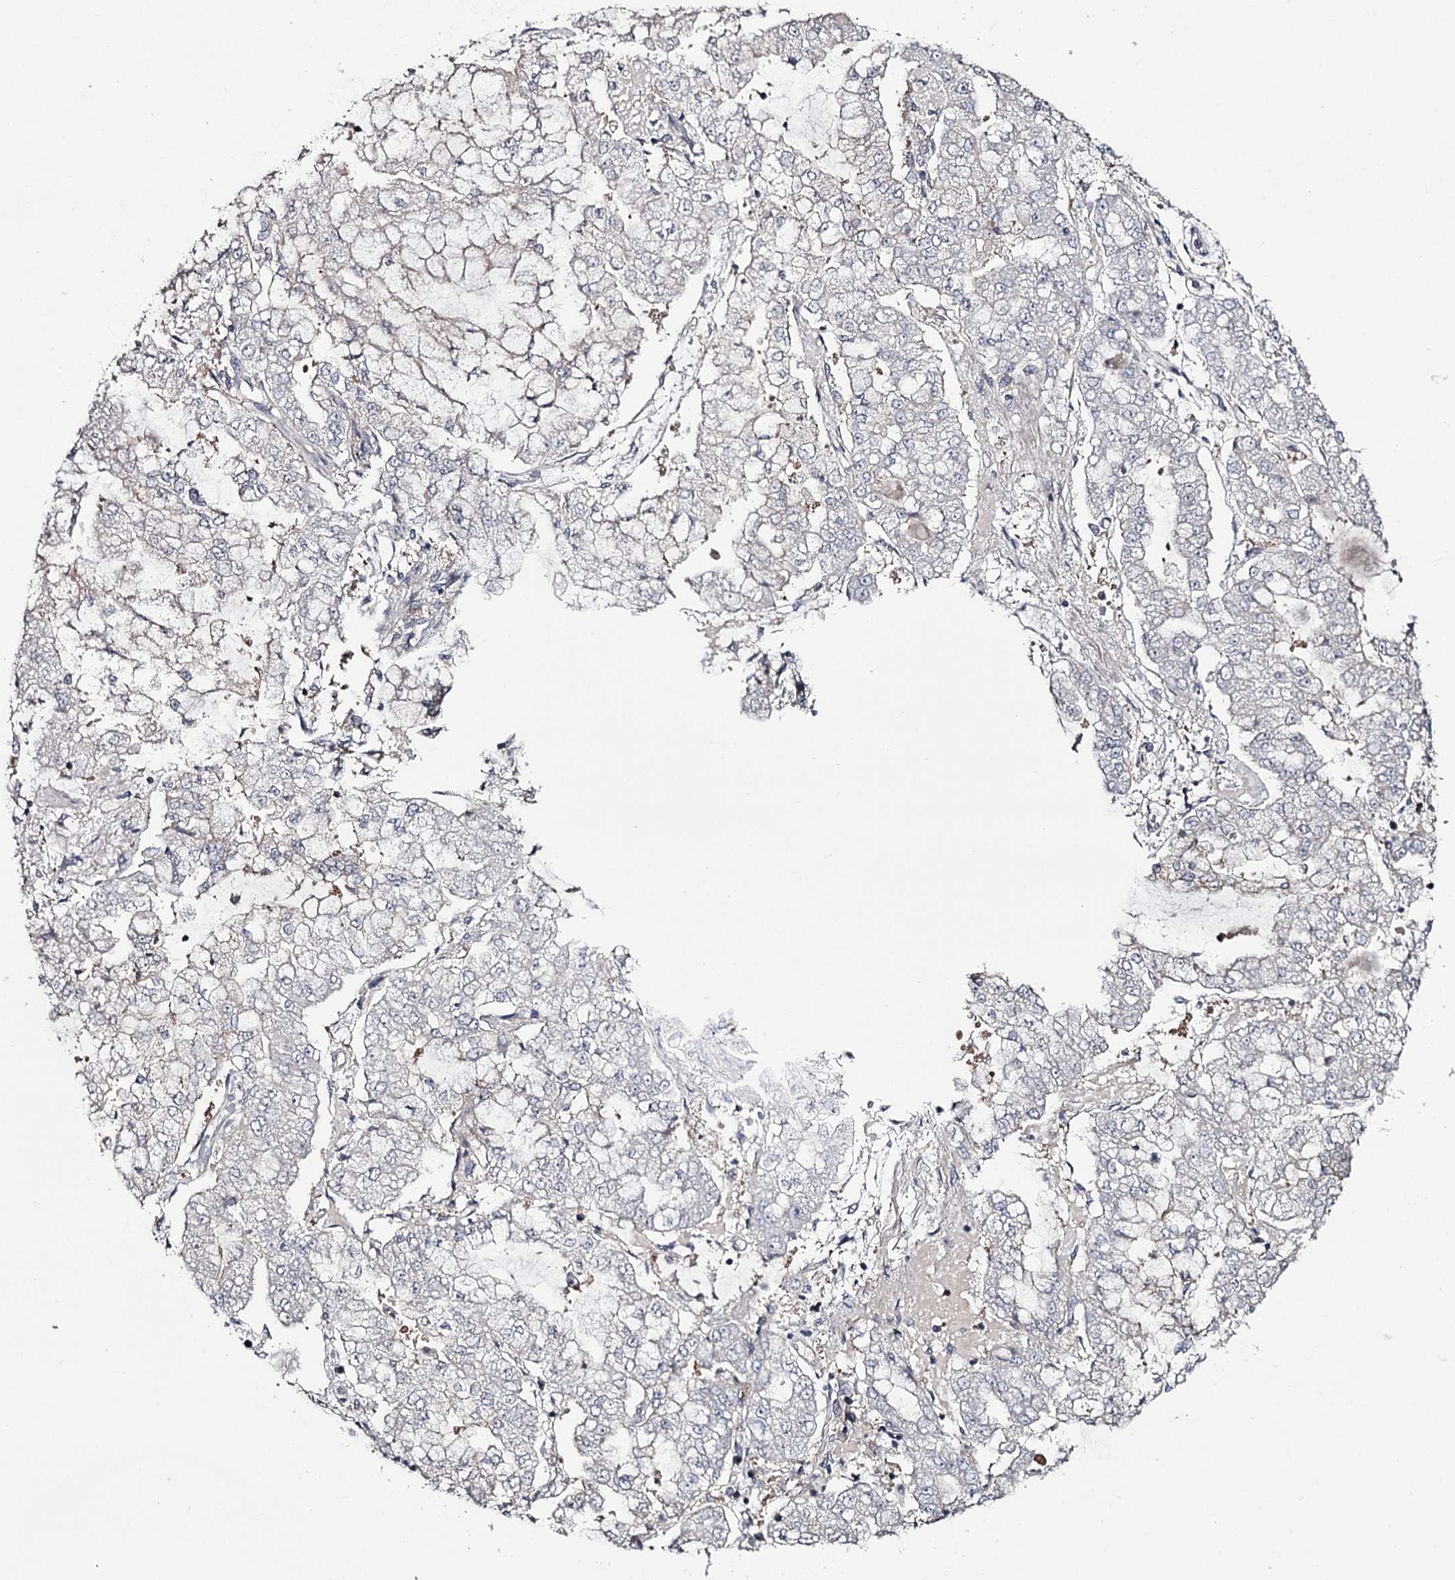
{"staining": {"intensity": "negative", "quantity": "none", "location": "none"}, "tissue": "stomach cancer", "cell_type": "Tumor cells", "image_type": "cancer", "snomed": [{"axis": "morphology", "description": "Adenocarcinoma, NOS"}, {"axis": "topography", "description": "Stomach"}], "caption": "Immunohistochemical staining of human stomach adenocarcinoma exhibits no significant expression in tumor cells. (DAB (3,3'-diaminobenzidine) IHC with hematoxylin counter stain).", "gene": "GTSF1", "patient": {"sex": "male", "age": 76}}